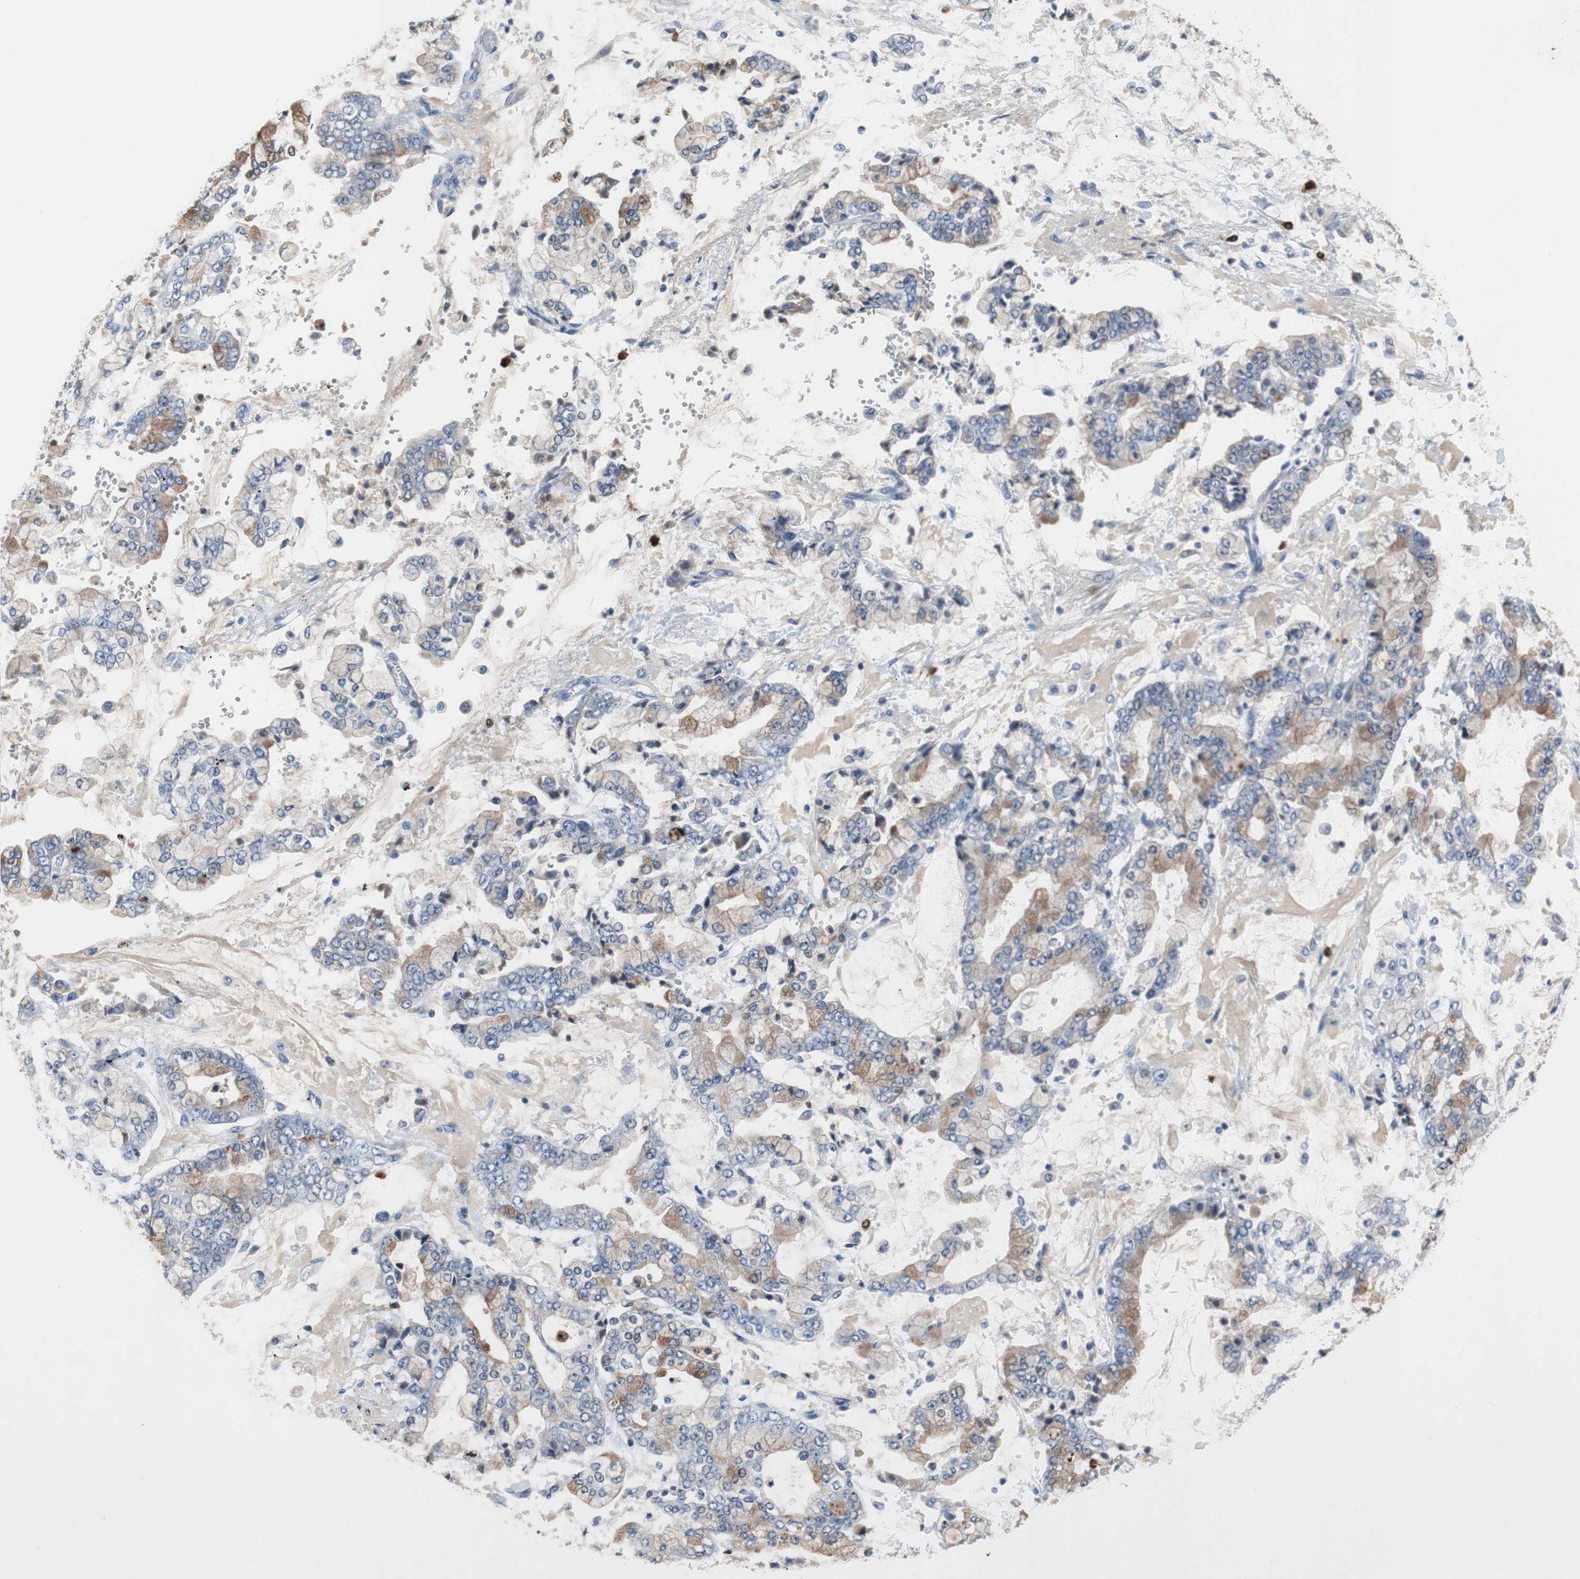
{"staining": {"intensity": "moderate", "quantity": ">75%", "location": "cytoplasmic/membranous"}, "tissue": "stomach cancer", "cell_type": "Tumor cells", "image_type": "cancer", "snomed": [{"axis": "morphology", "description": "Adenocarcinoma, NOS"}, {"axis": "topography", "description": "Stomach"}], "caption": "Immunohistochemistry image of neoplastic tissue: human adenocarcinoma (stomach) stained using IHC exhibits medium levels of moderate protein expression localized specifically in the cytoplasmic/membranous of tumor cells, appearing as a cytoplasmic/membranous brown color.", "gene": "CALB2", "patient": {"sex": "male", "age": 76}}